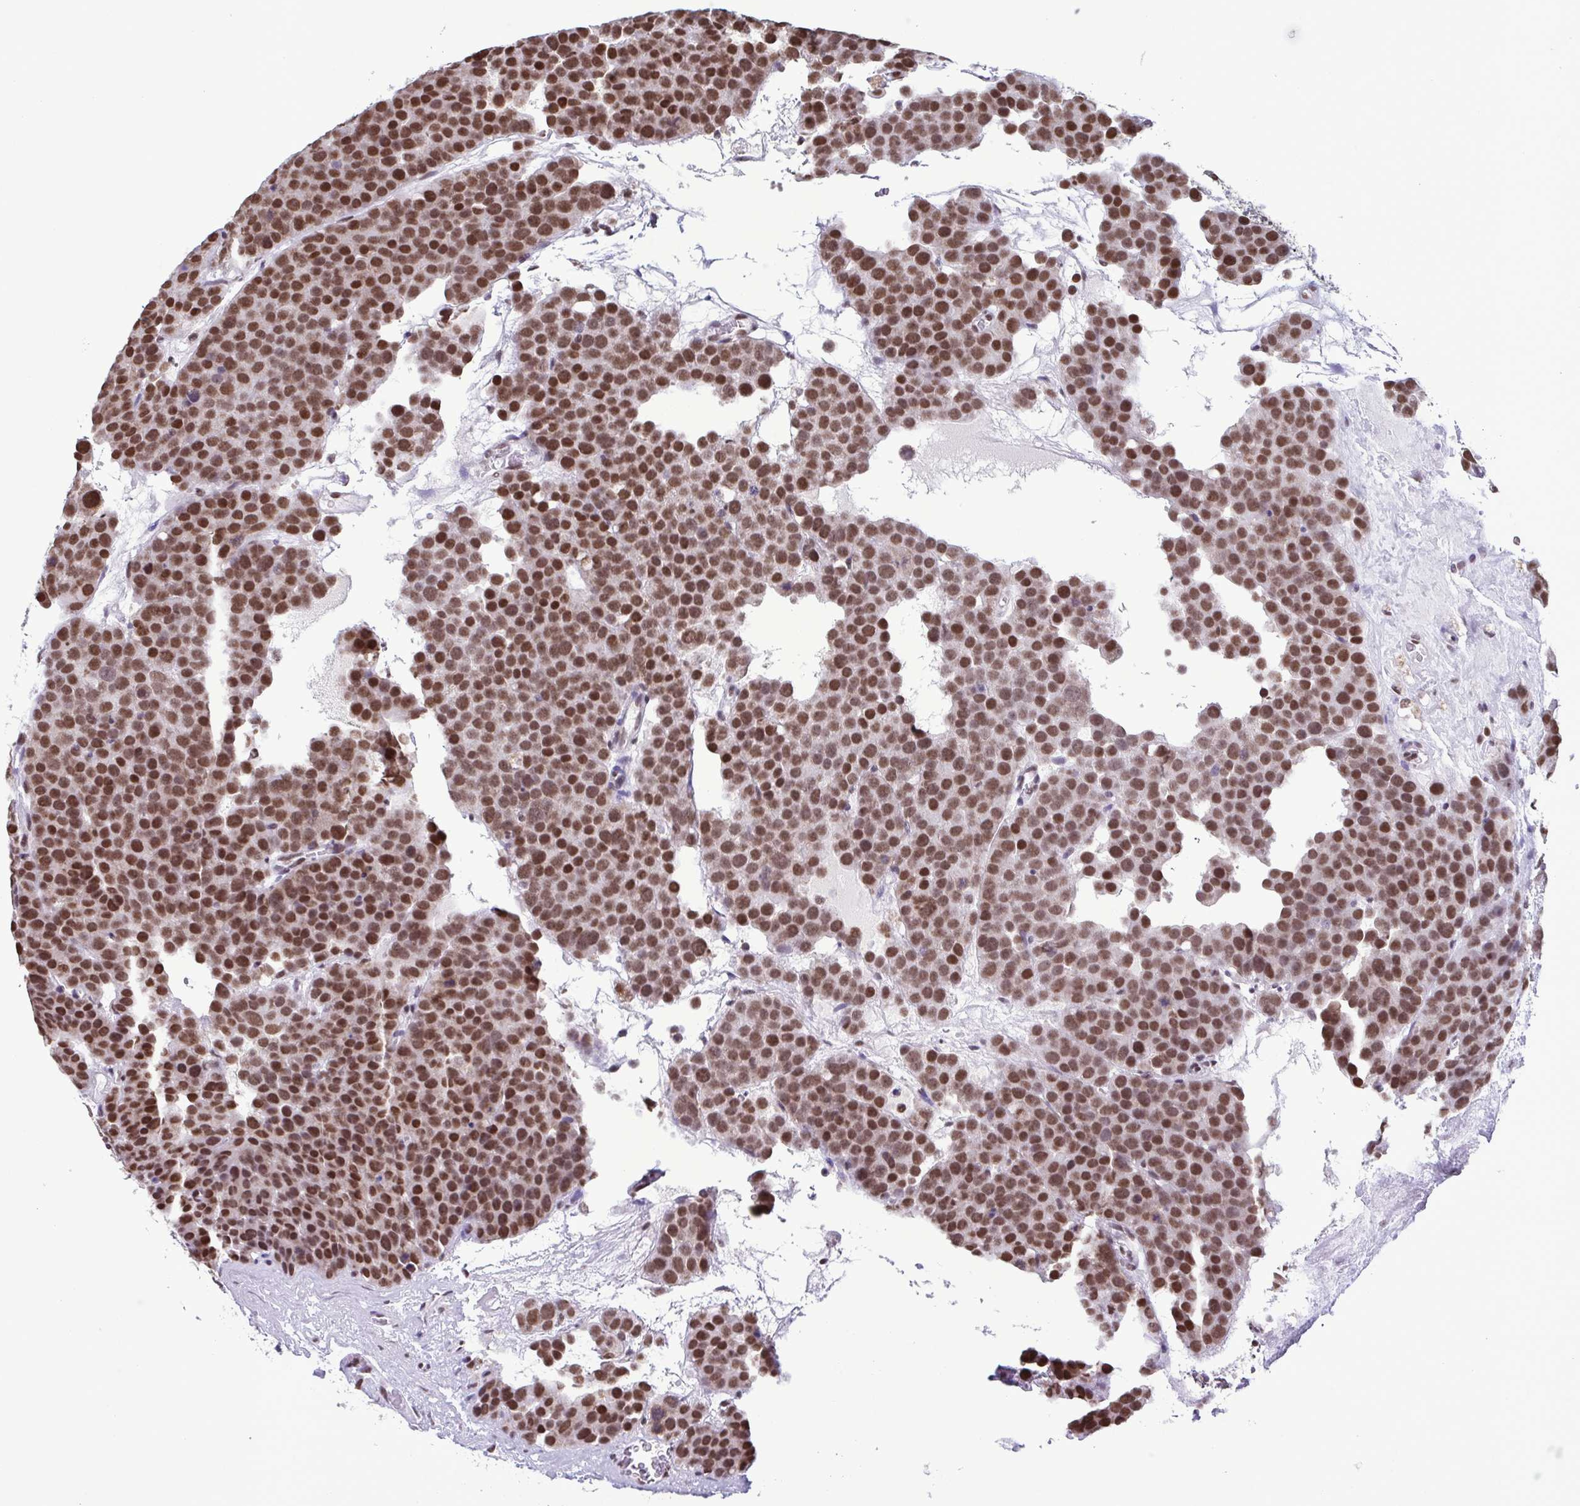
{"staining": {"intensity": "strong", "quantity": ">75%", "location": "nuclear"}, "tissue": "testis cancer", "cell_type": "Tumor cells", "image_type": "cancer", "snomed": [{"axis": "morphology", "description": "Seminoma, NOS"}, {"axis": "topography", "description": "Testis"}], "caption": "Tumor cells reveal high levels of strong nuclear expression in about >75% of cells in testis cancer.", "gene": "TIMM21", "patient": {"sex": "male", "age": 71}}